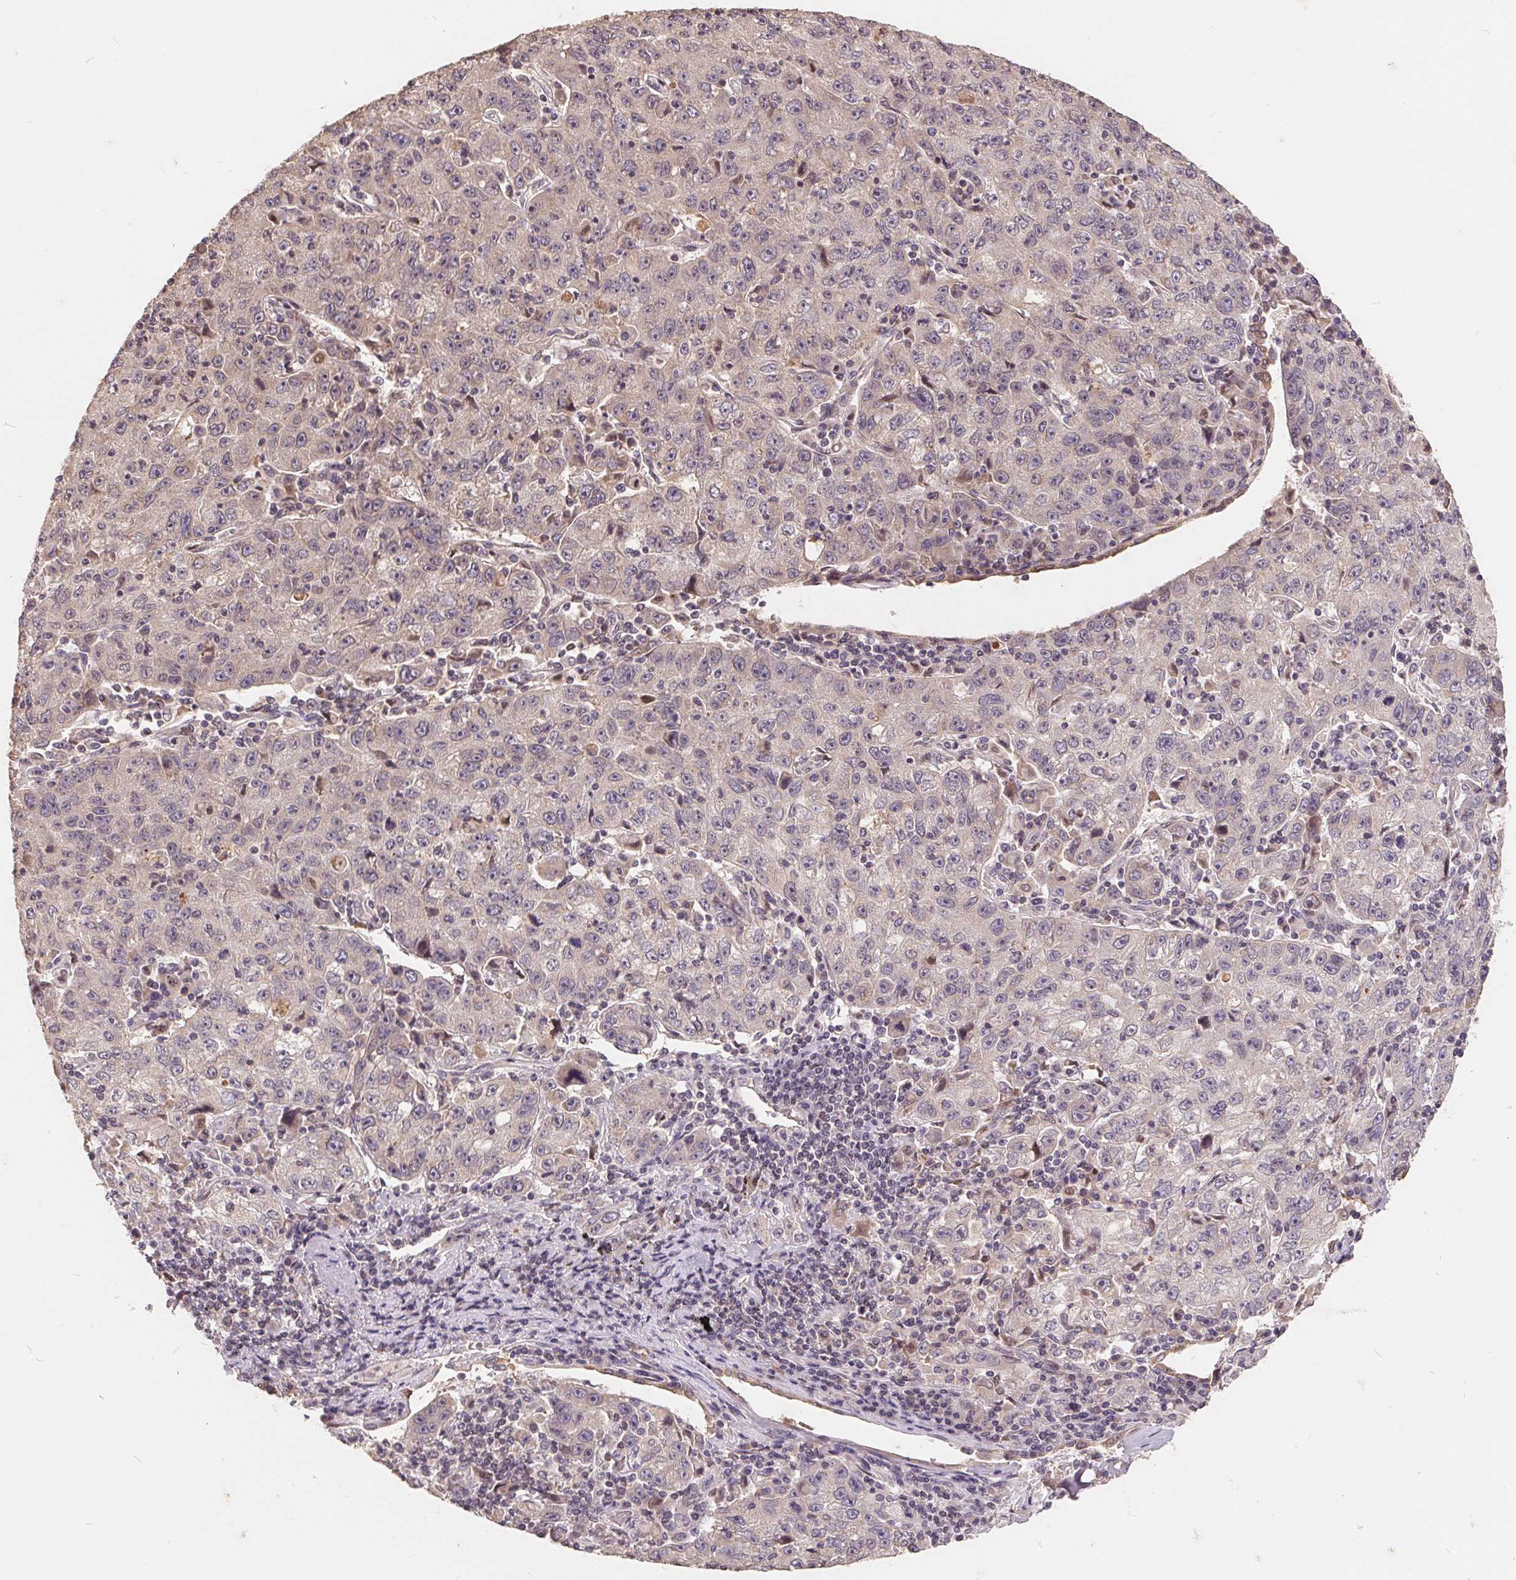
{"staining": {"intensity": "negative", "quantity": "none", "location": "none"}, "tissue": "lung cancer", "cell_type": "Tumor cells", "image_type": "cancer", "snomed": [{"axis": "morphology", "description": "Normal morphology"}, {"axis": "morphology", "description": "Adenocarcinoma, NOS"}, {"axis": "topography", "description": "Lymph node"}, {"axis": "topography", "description": "Lung"}], "caption": "IHC image of neoplastic tissue: lung cancer (adenocarcinoma) stained with DAB exhibits no significant protein expression in tumor cells. (DAB IHC, high magnification).", "gene": "CDIPT", "patient": {"sex": "female", "age": 57}}